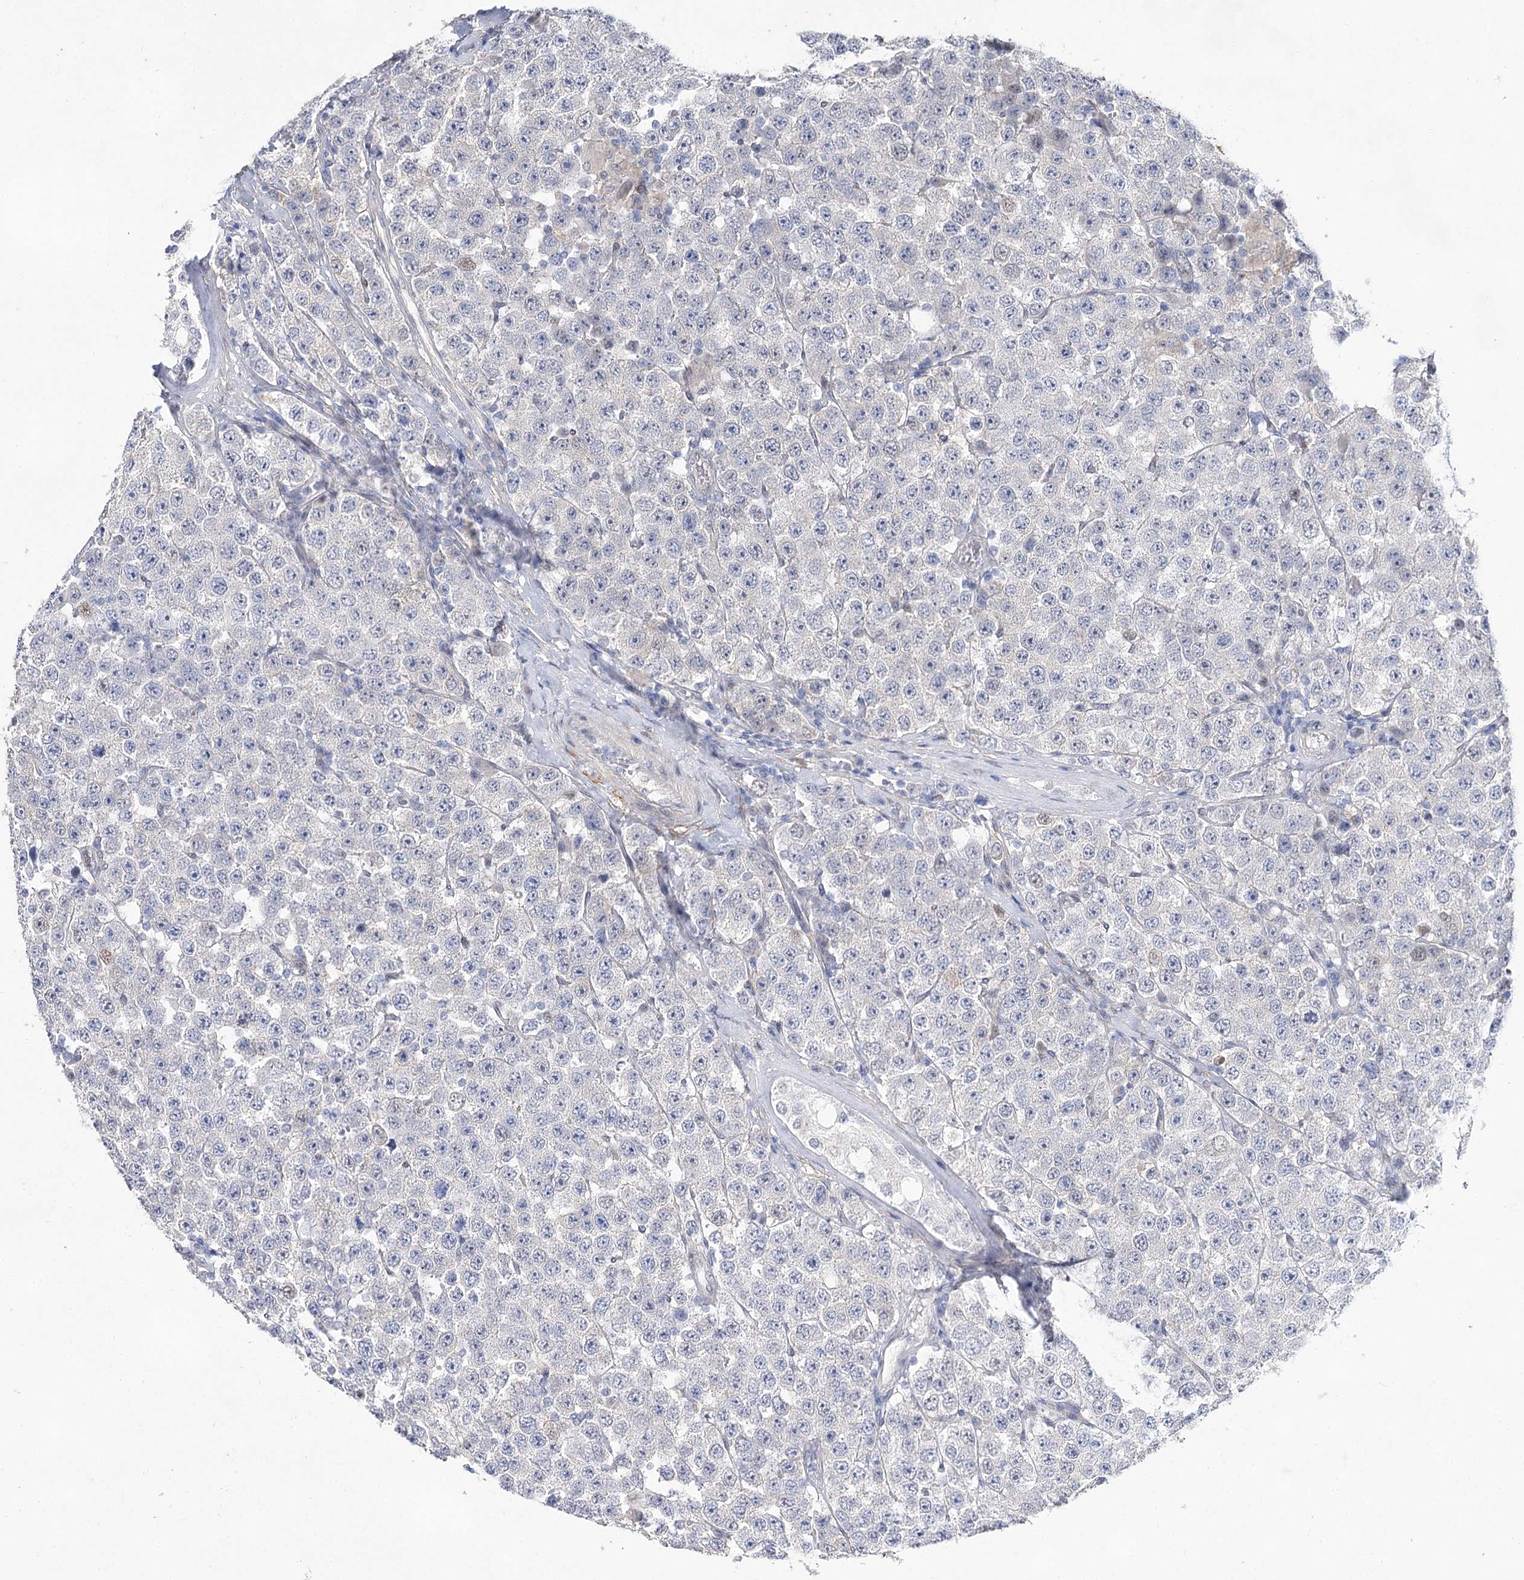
{"staining": {"intensity": "negative", "quantity": "none", "location": "none"}, "tissue": "testis cancer", "cell_type": "Tumor cells", "image_type": "cancer", "snomed": [{"axis": "morphology", "description": "Seminoma, NOS"}, {"axis": "topography", "description": "Testis"}], "caption": "This photomicrograph is of testis cancer (seminoma) stained with immunohistochemistry (IHC) to label a protein in brown with the nuclei are counter-stained blue. There is no positivity in tumor cells.", "gene": "UGDH", "patient": {"sex": "male", "age": 28}}